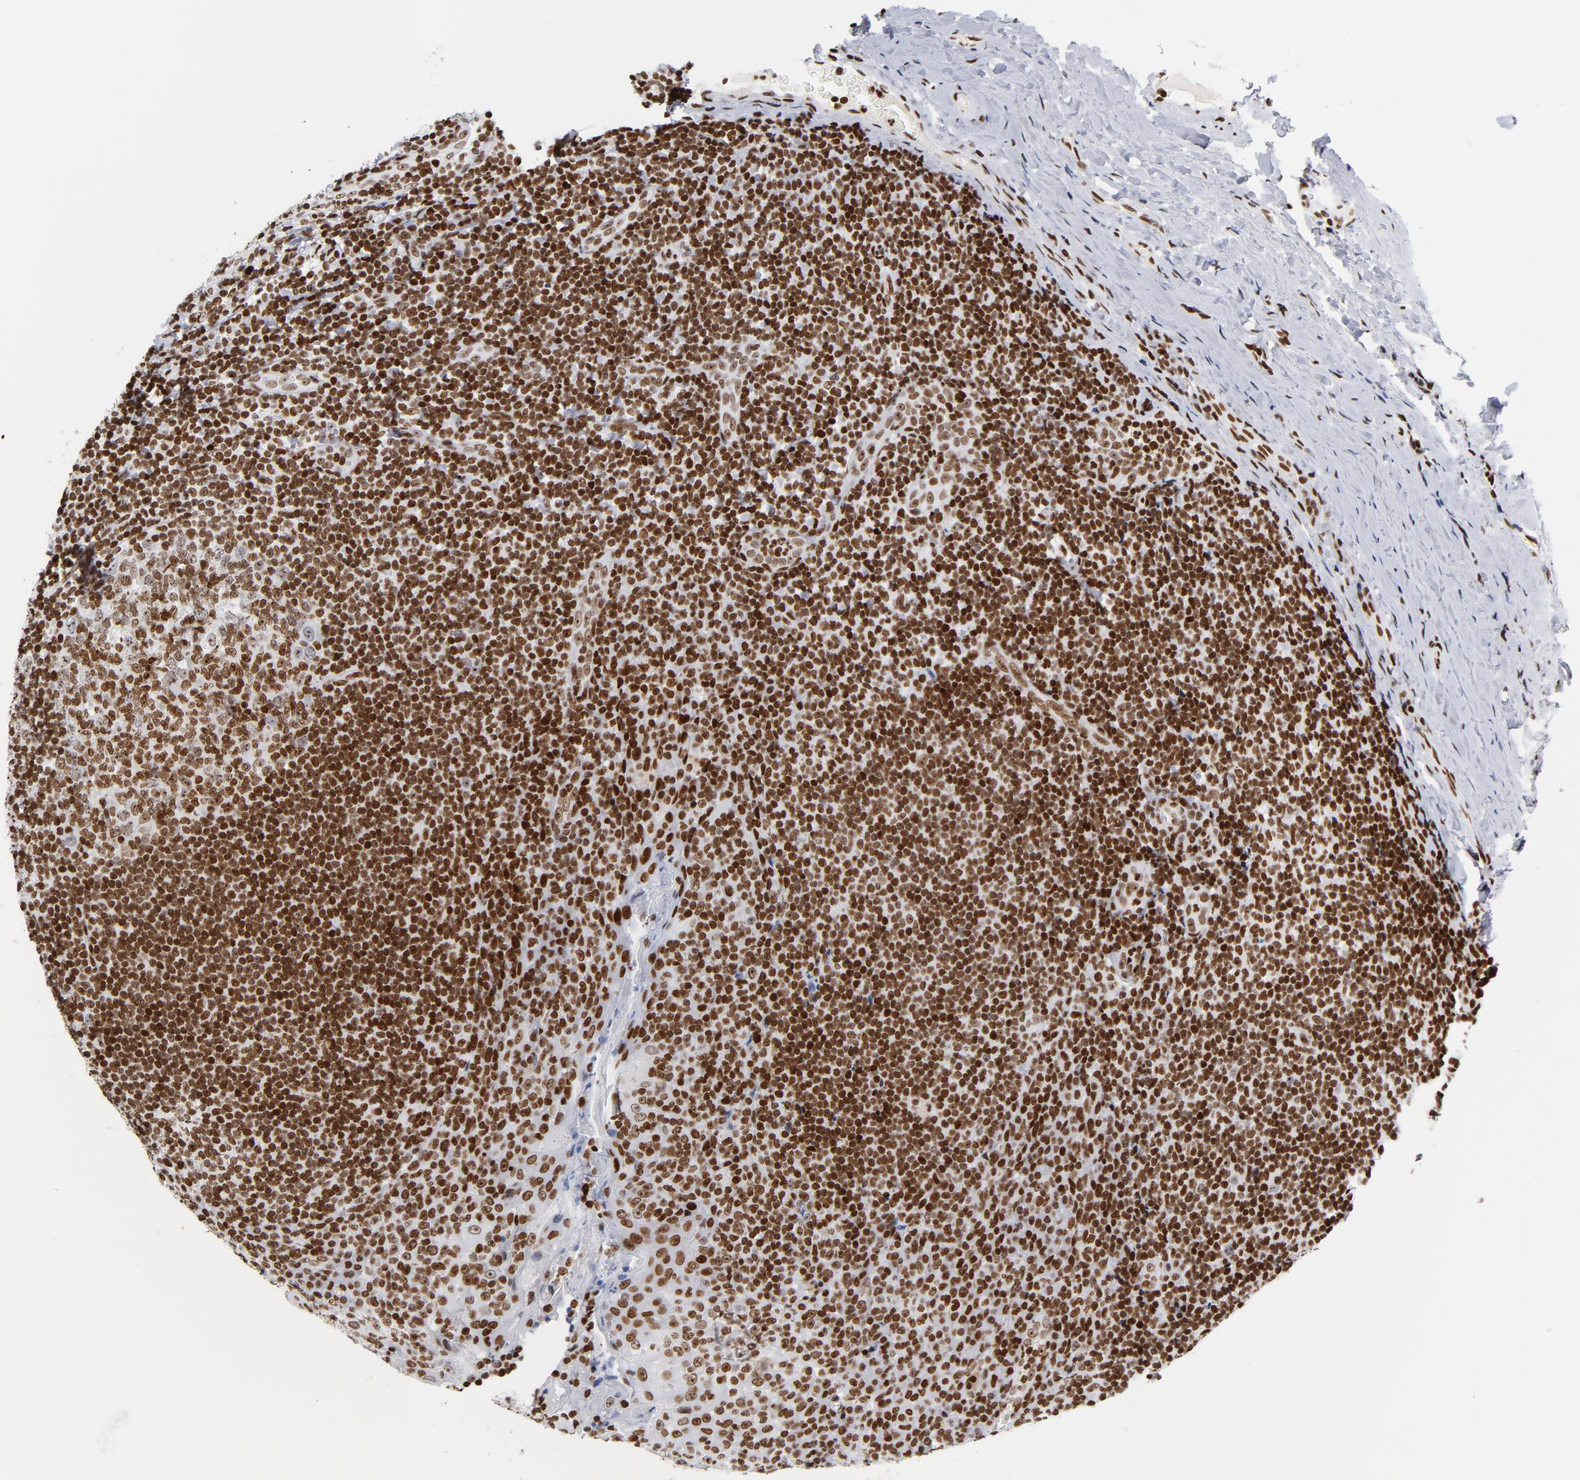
{"staining": {"intensity": "moderate", "quantity": ">75%", "location": "nuclear"}, "tissue": "tonsil", "cell_type": "Germinal center cells", "image_type": "normal", "snomed": [{"axis": "morphology", "description": "Normal tissue, NOS"}, {"axis": "topography", "description": "Tonsil"}], "caption": "There is medium levels of moderate nuclear staining in germinal center cells of benign tonsil, as demonstrated by immunohistochemical staining (brown color).", "gene": "TOP2B", "patient": {"sex": "male", "age": 31}}